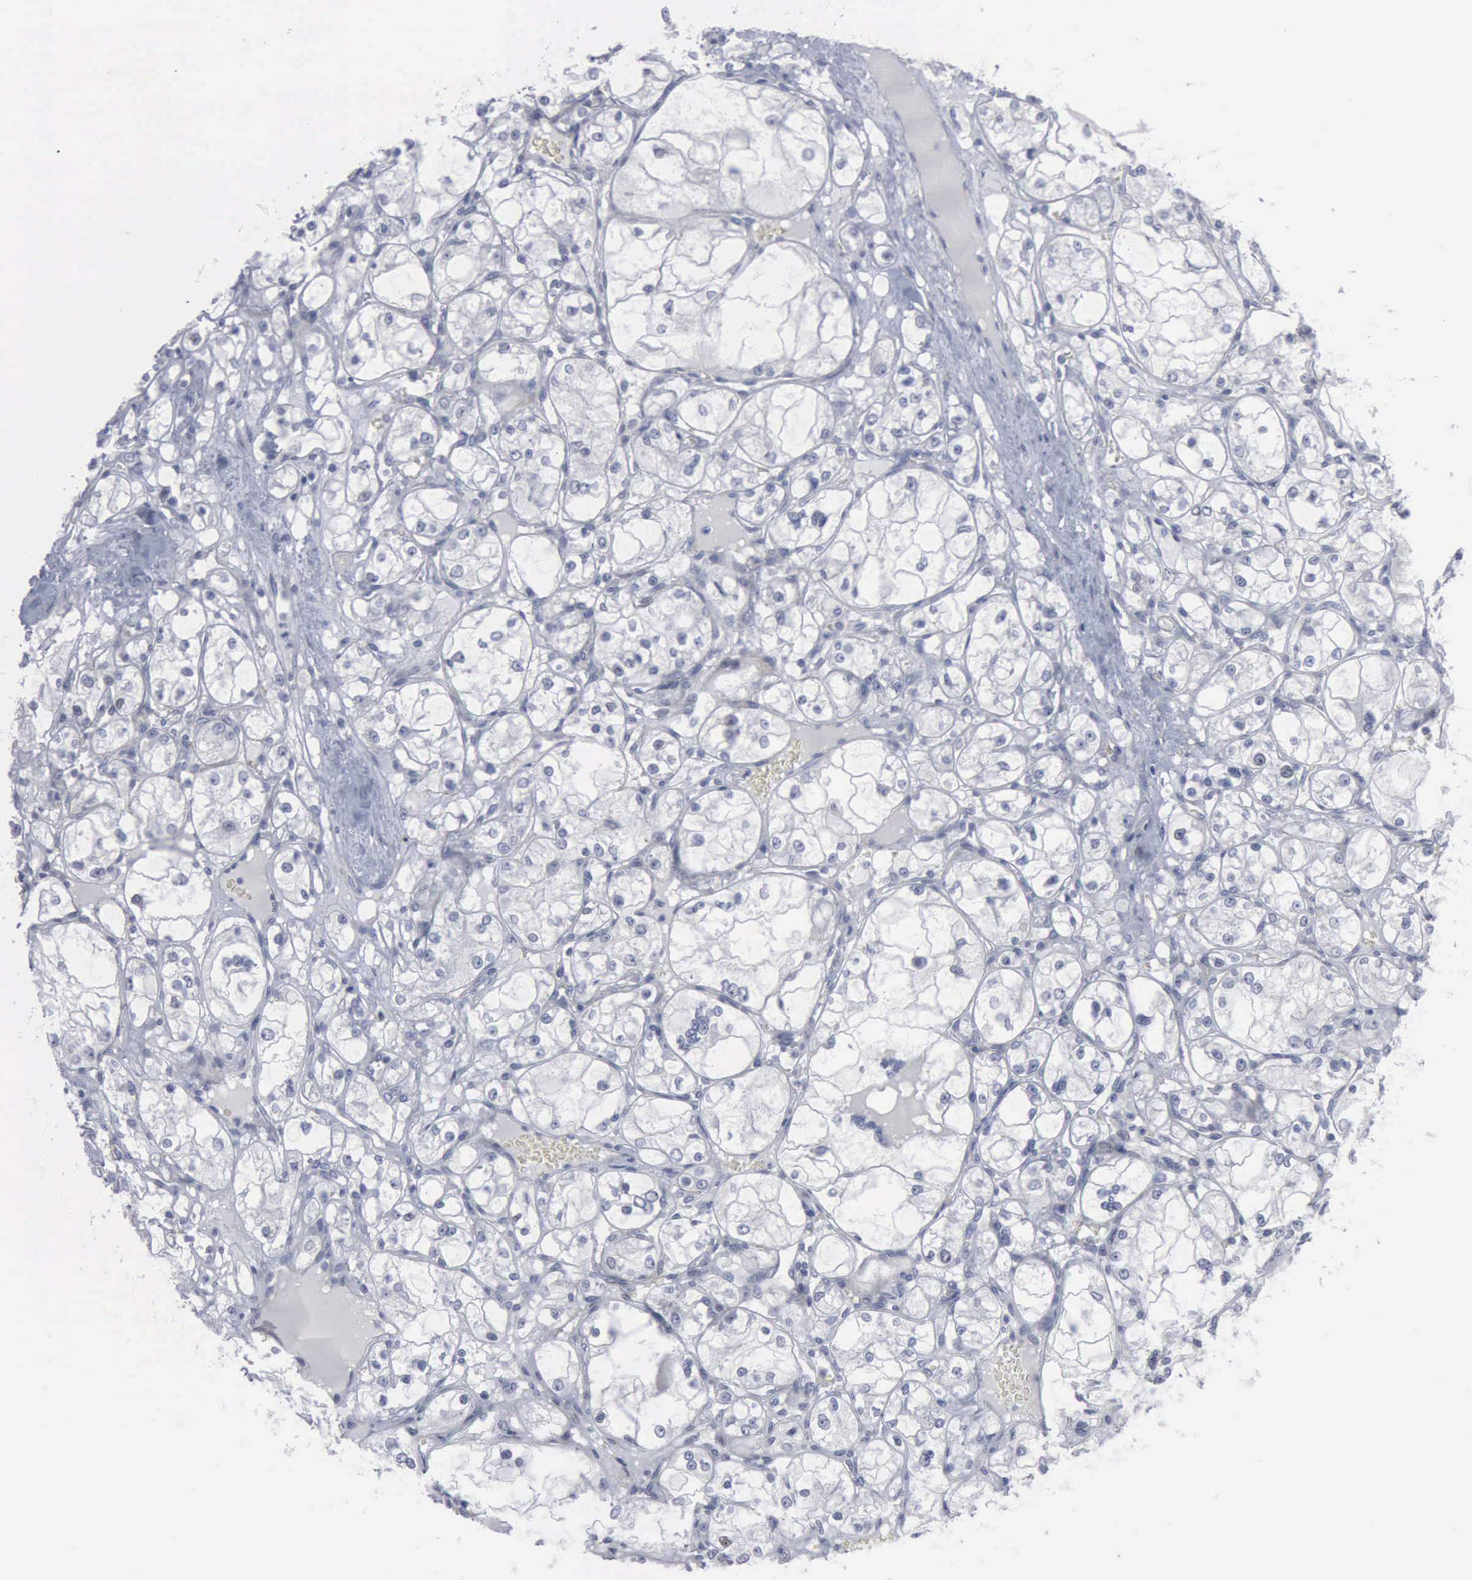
{"staining": {"intensity": "strong", "quantity": "<25%", "location": "nuclear"}, "tissue": "renal cancer", "cell_type": "Tumor cells", "image_type": "cancer", "snomed": [{"axis": "morphology", "description": "Adenocarcinoma, NOS"}, {"axis": "topography", "description": "Kidney"}], "caption": "DAB immunohistochemical staining of human renal adenocarcinoma displays strong nuclear protein expression in approximately <25% of tumor cells. (Brightfield microscopy of DAB IHC at high magnification).", "gene": "MCM5", "patient": {"sex": "male", "age": 61}}